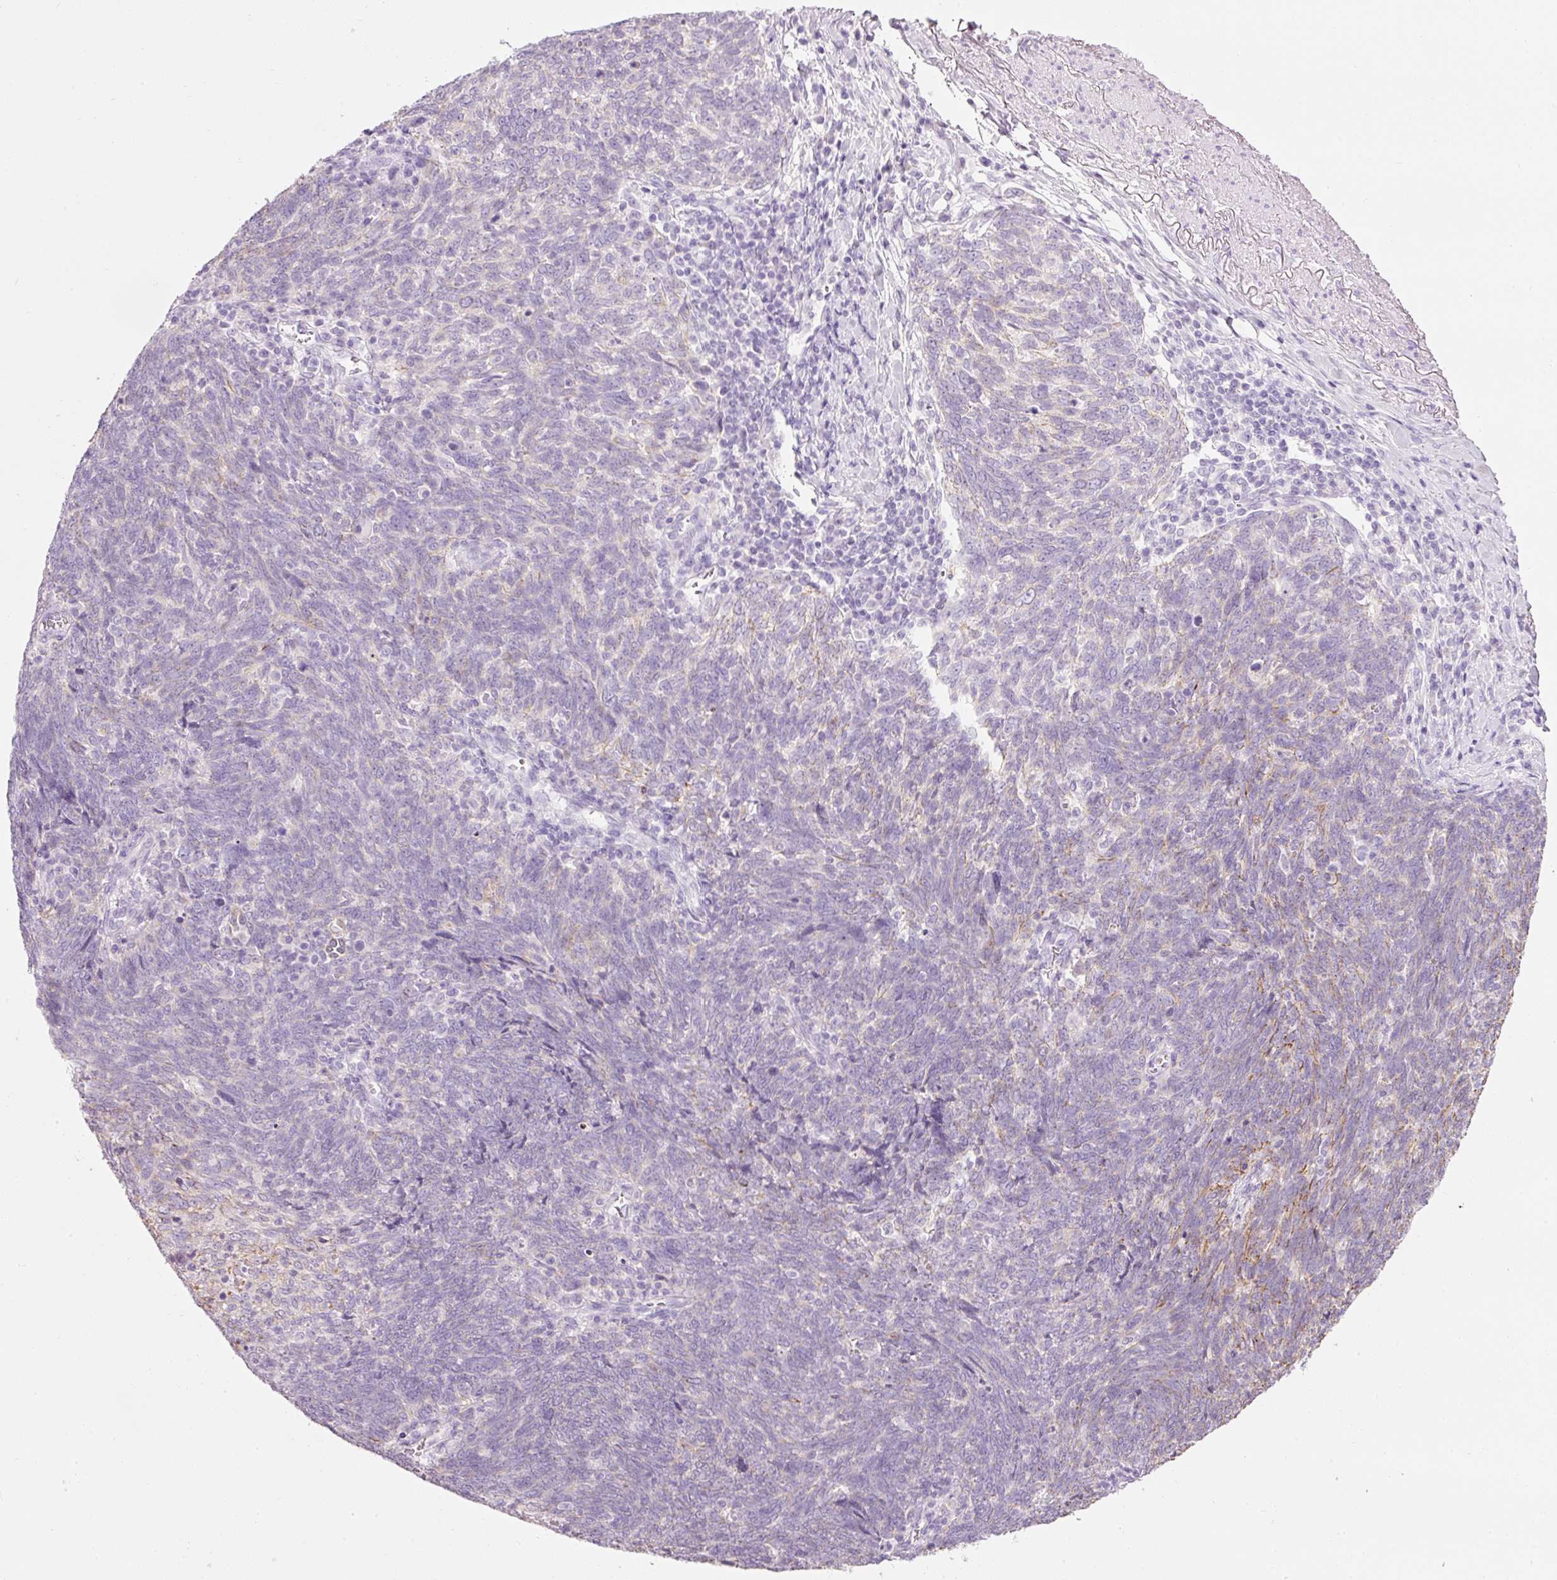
{"staining": {"intensity": "weak", "quantity": "<25%", "location": "cytoplasmic/membranous"}, "tissue": "lung cancer", "cell_type": "Tumor cells", "image_type": "cancer", "snomed": [{"axis": "morphology", "description": "Squamous cell carcinoma, NOS"}, {"axis": "topography", "description": "Lung"}], "caption": "An image of human squamous cell carcinoma (lung) is negative for staining in tumor cells.", "gene": "CARD16", "patient": {"sex": "female", "age": 72}}